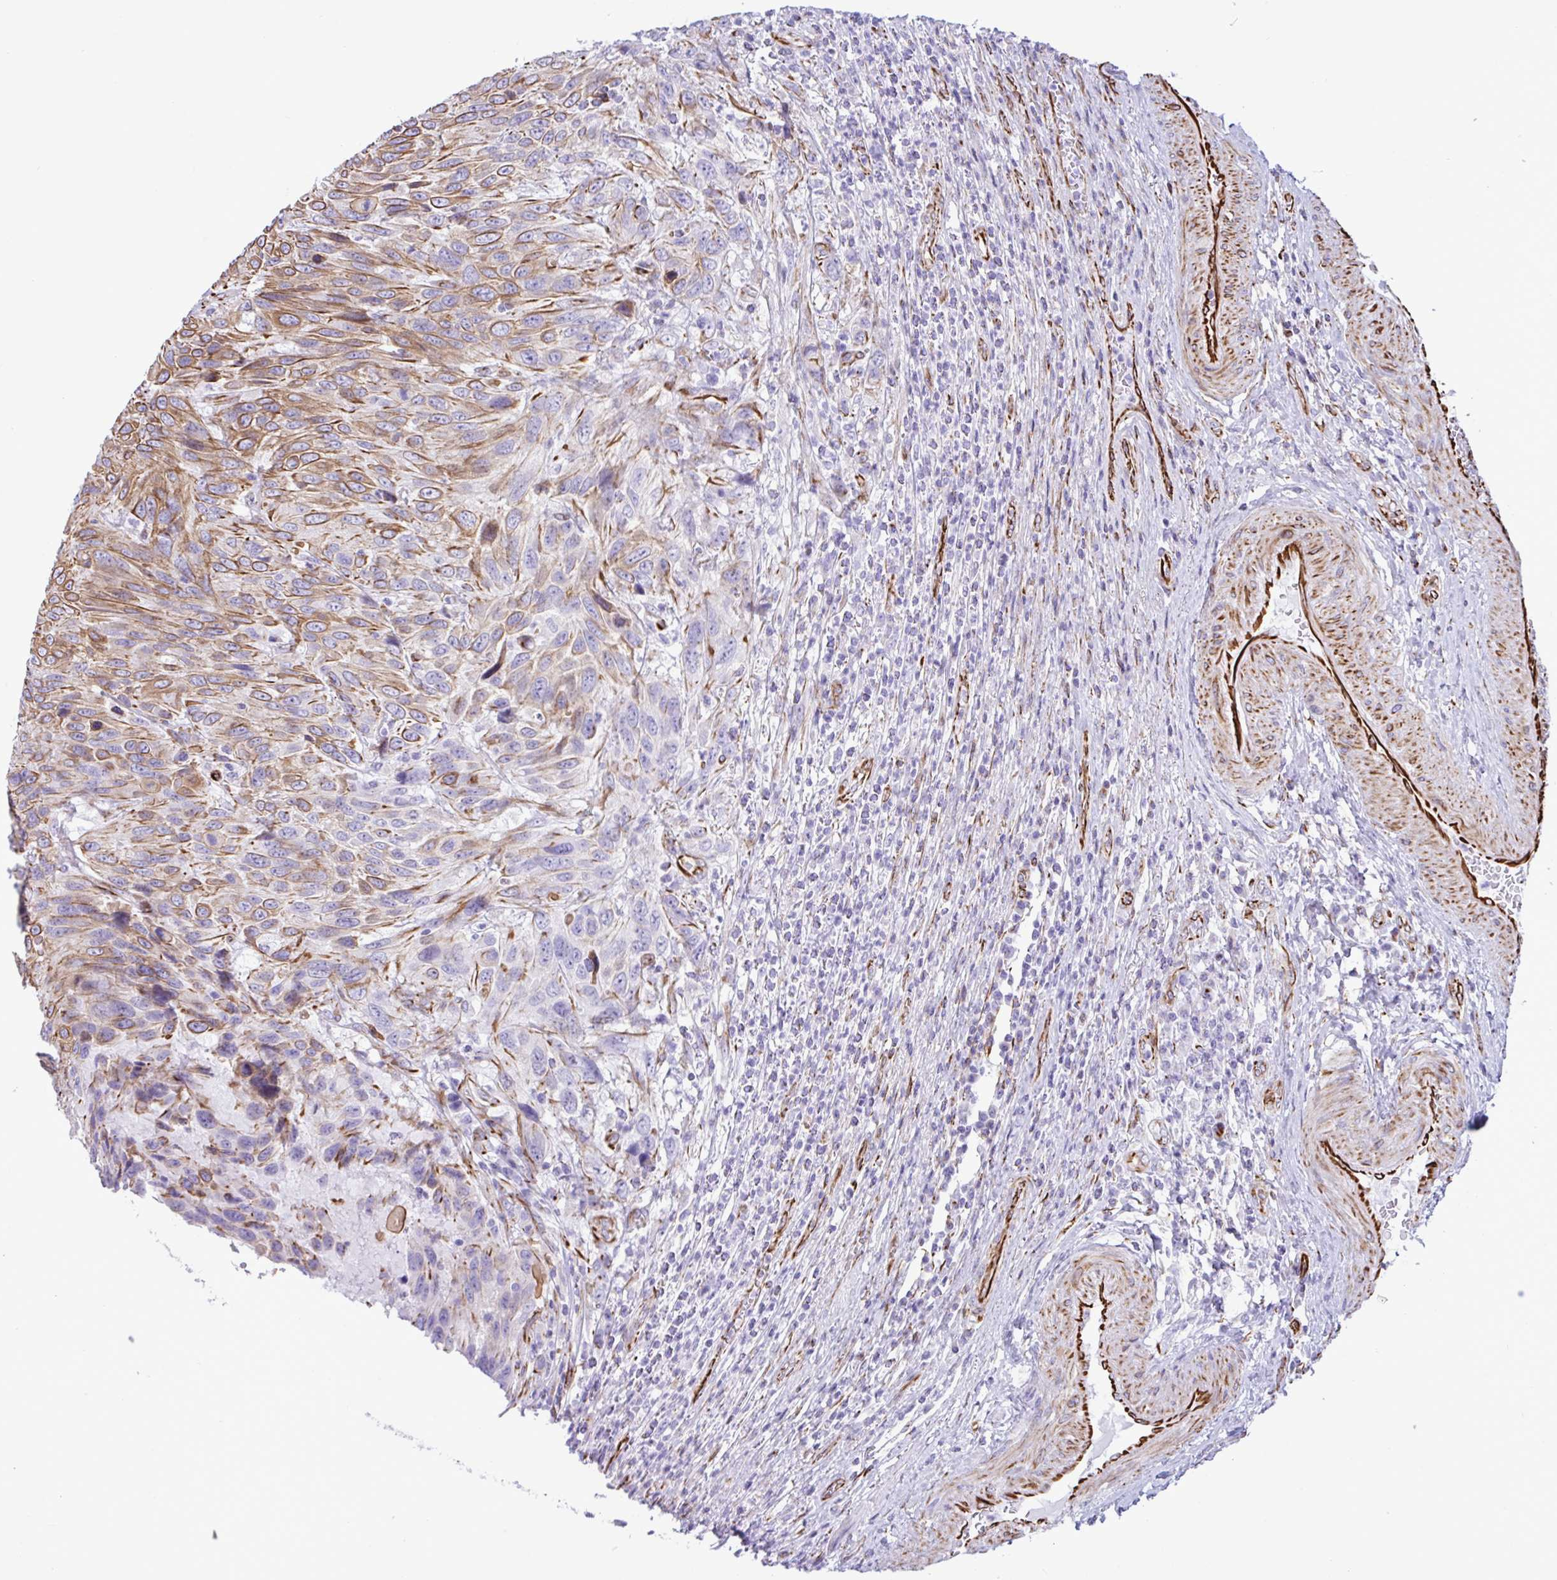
{"staining": {"intensity": "moderate", "quantity": ">75%", "location": "cytoplasmic/membranous"}, "tissue": "urothelial cancer", "cell_type": "Tumor cells", "image_type": "cancer", "snomed": [{"axis": "morphology", "description": "Urothelial carcinoma, High grade"}, {"axis": "topography", "description": "Urinary bladder"}], "caption": "Brown immunohistochemical staining in human urothelial carcinoma (high-grade) demonstrates moderate cytoplasmic/membranous expression in about >75% of tumor cells.", "gene": "SMAD5", "patient": {"sex": "female", "age": 70}}